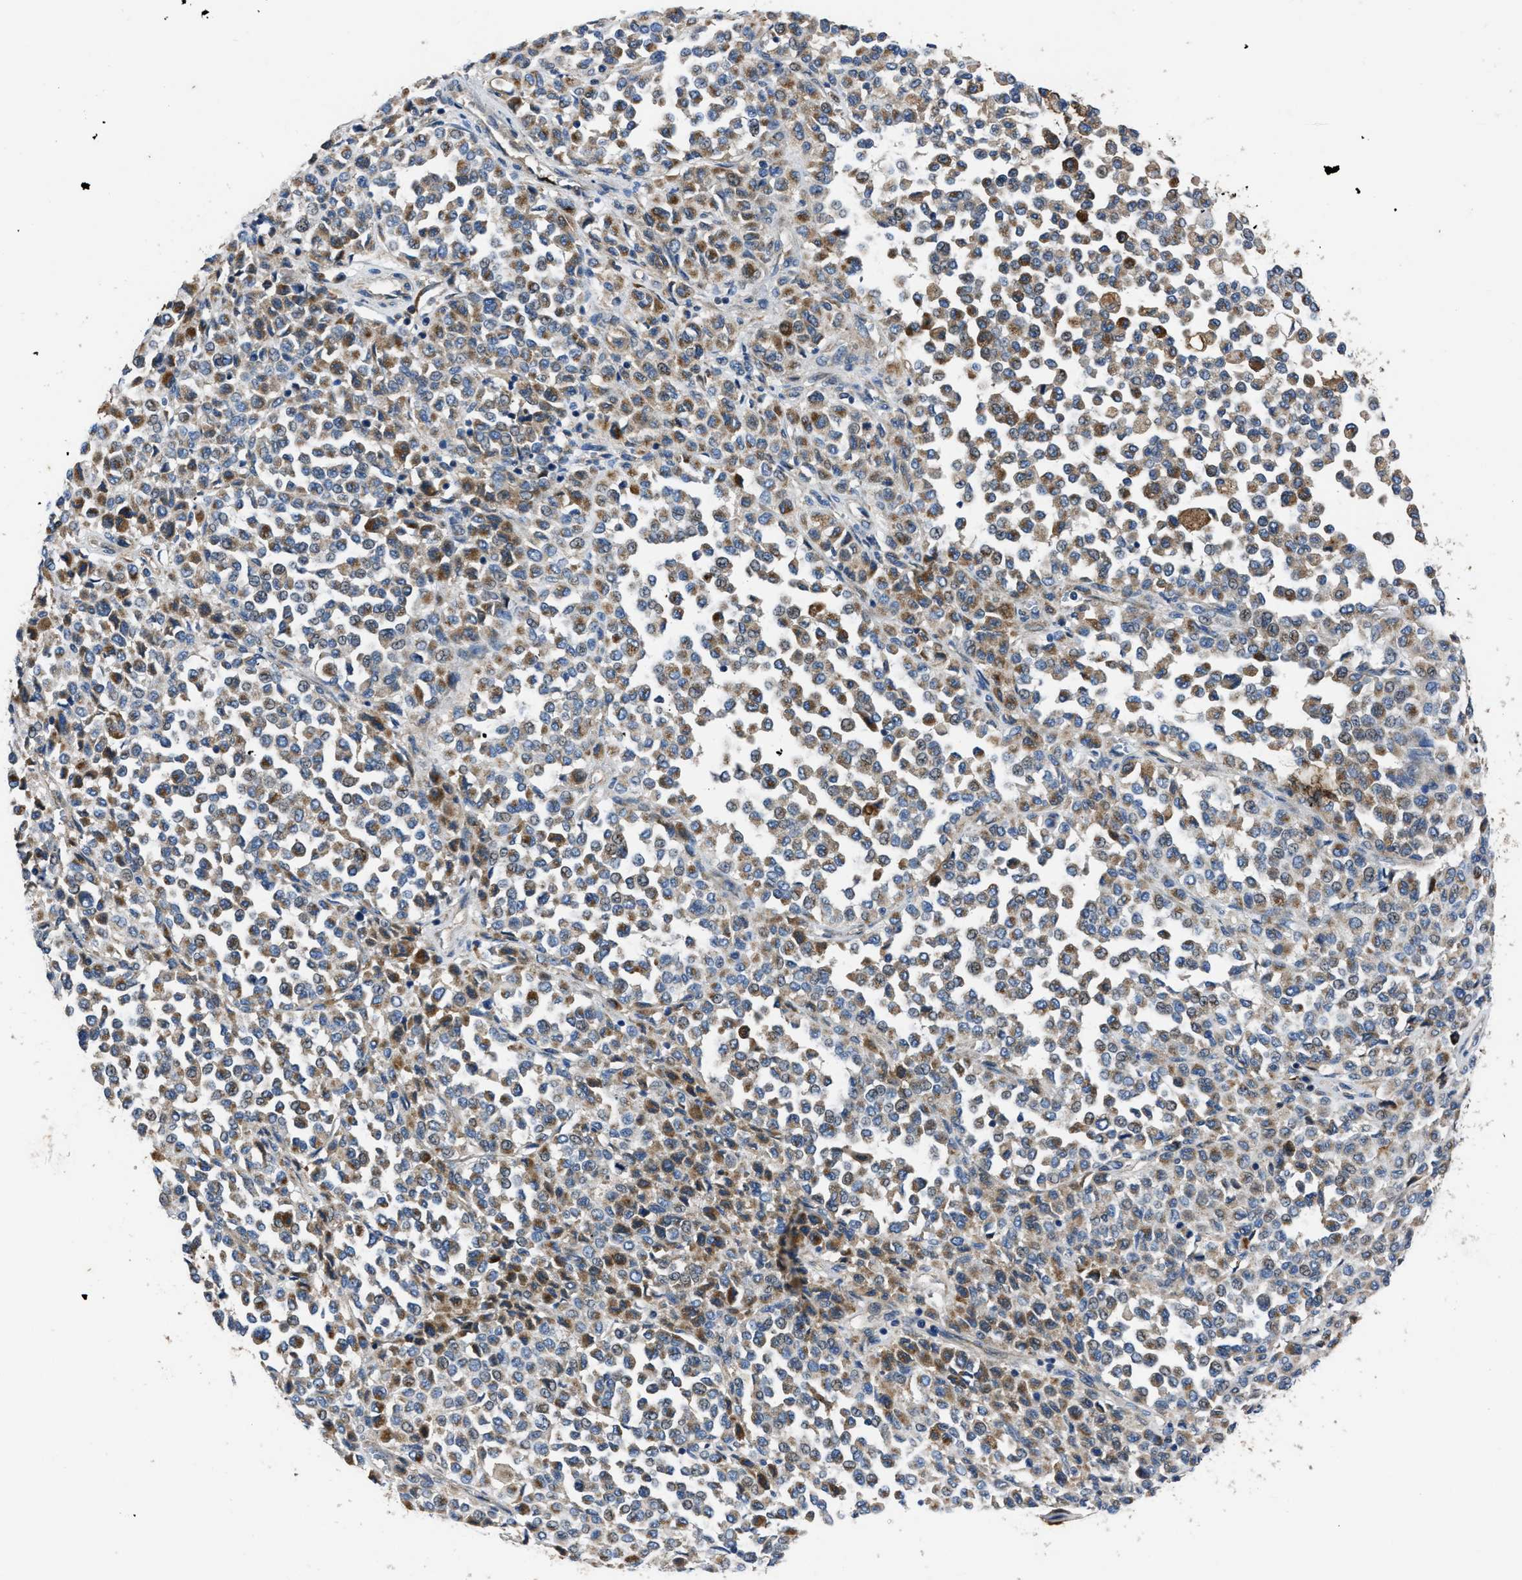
{"staining": {"intensity": "moderate", "quantity": "25%-75%", "location": "cytoplasmic/membranous"}, "tissue": "melanoma", "cell_type": "Tumor cells", "image_type": "cancer", "snomed": [{"axis": "morphology", "description": "Malignant melanoma, Metastatic site"}, {"axis": "topography", "description": "Pancreas"}], "caption": "Human malignant melanoma (metastatic site) stained with a protein marker exhibits moderate staining in tumor cells.", "gene": "ERC1", "patient": {"sex": "female", "age": 30}}